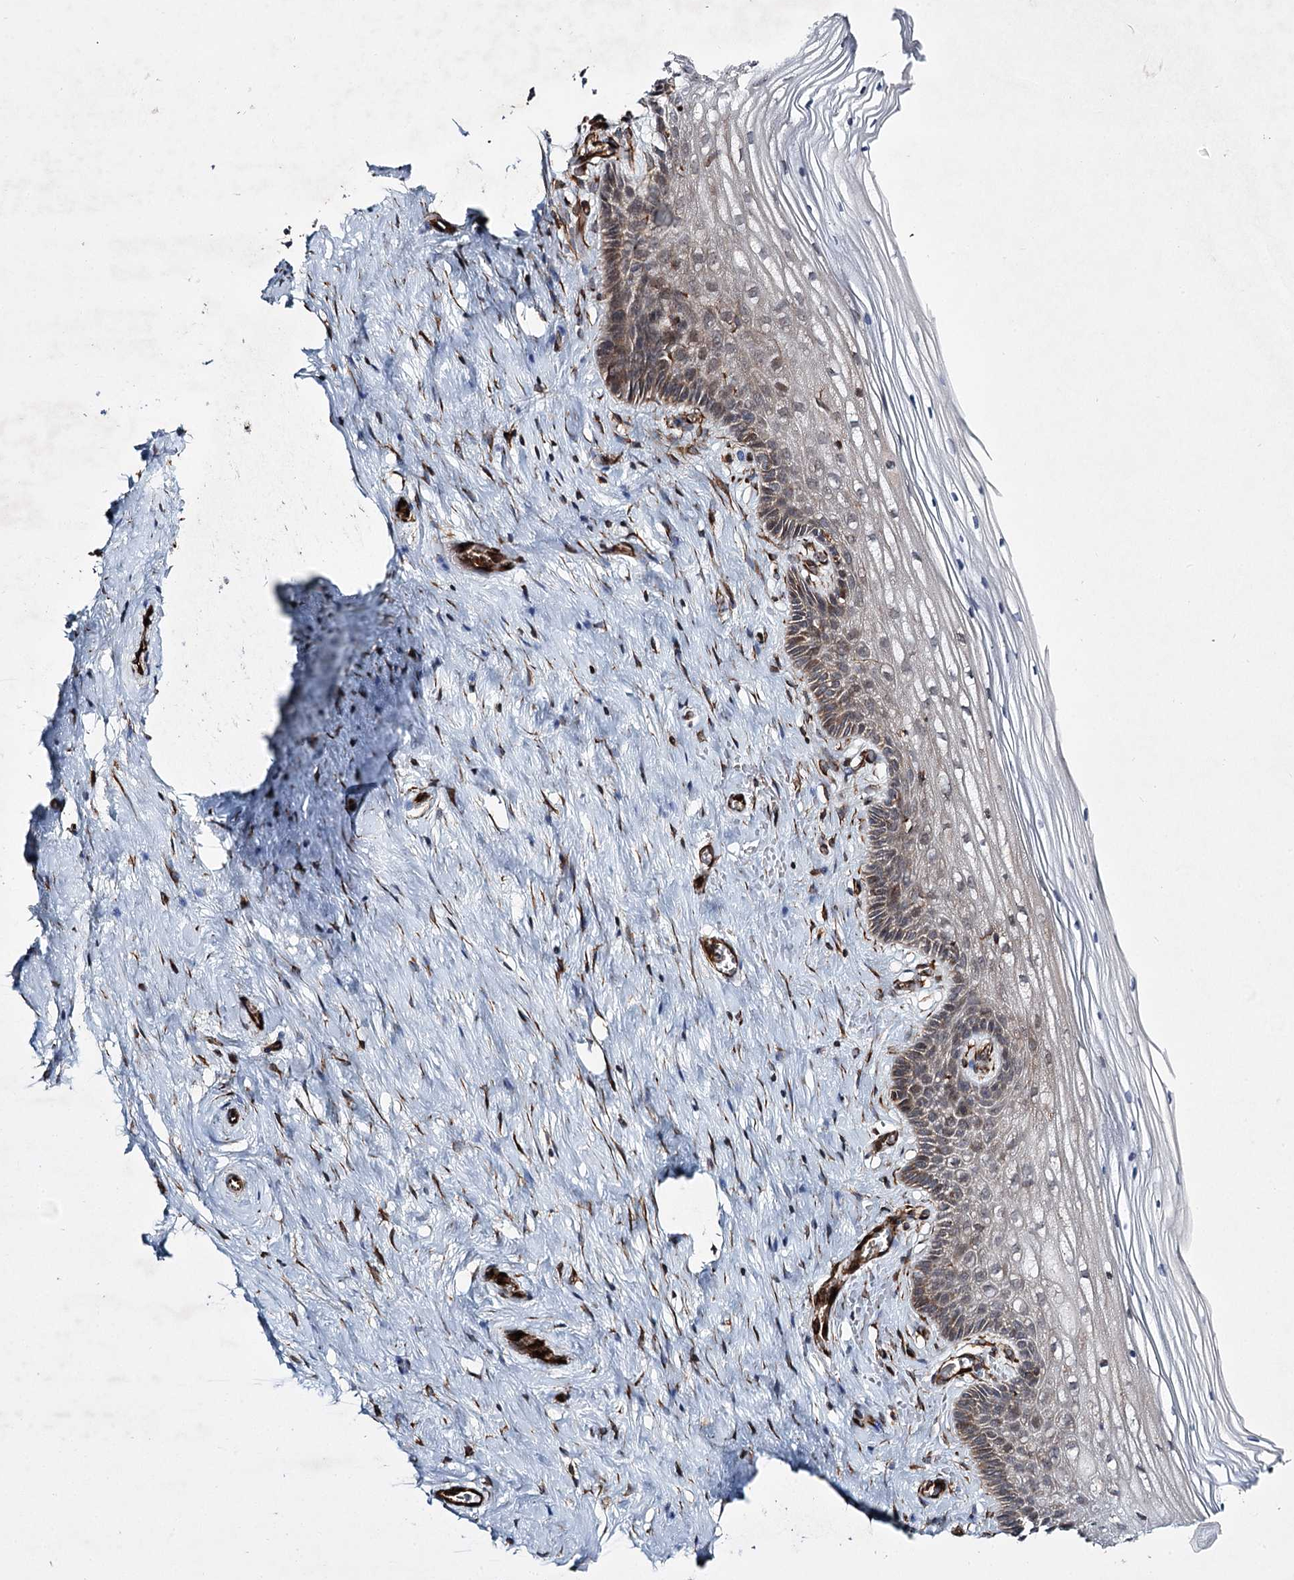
{"staining": {"intensity": "moderate", "quantity": "25%-75%", "location": "cytoplasmic/membranous"}, "tissue": "cervix", "cell_type": "Glandular cells", "image_type": "normal", "snomed": [{"axis": "morphology", "description": "Normal tissue, NOS"}, {"axis": "topography", "description": "Cervix"}], "caption": "DAB (3,3'-diaminobenzidine) immunohistochemical staining of benign cervix shows moderate cytoplasmic/membranous protein positivity in about 25%-75% of glandular cells.", "gene": "DPEP2", "patient": {"sex": "female", "age": 33}}